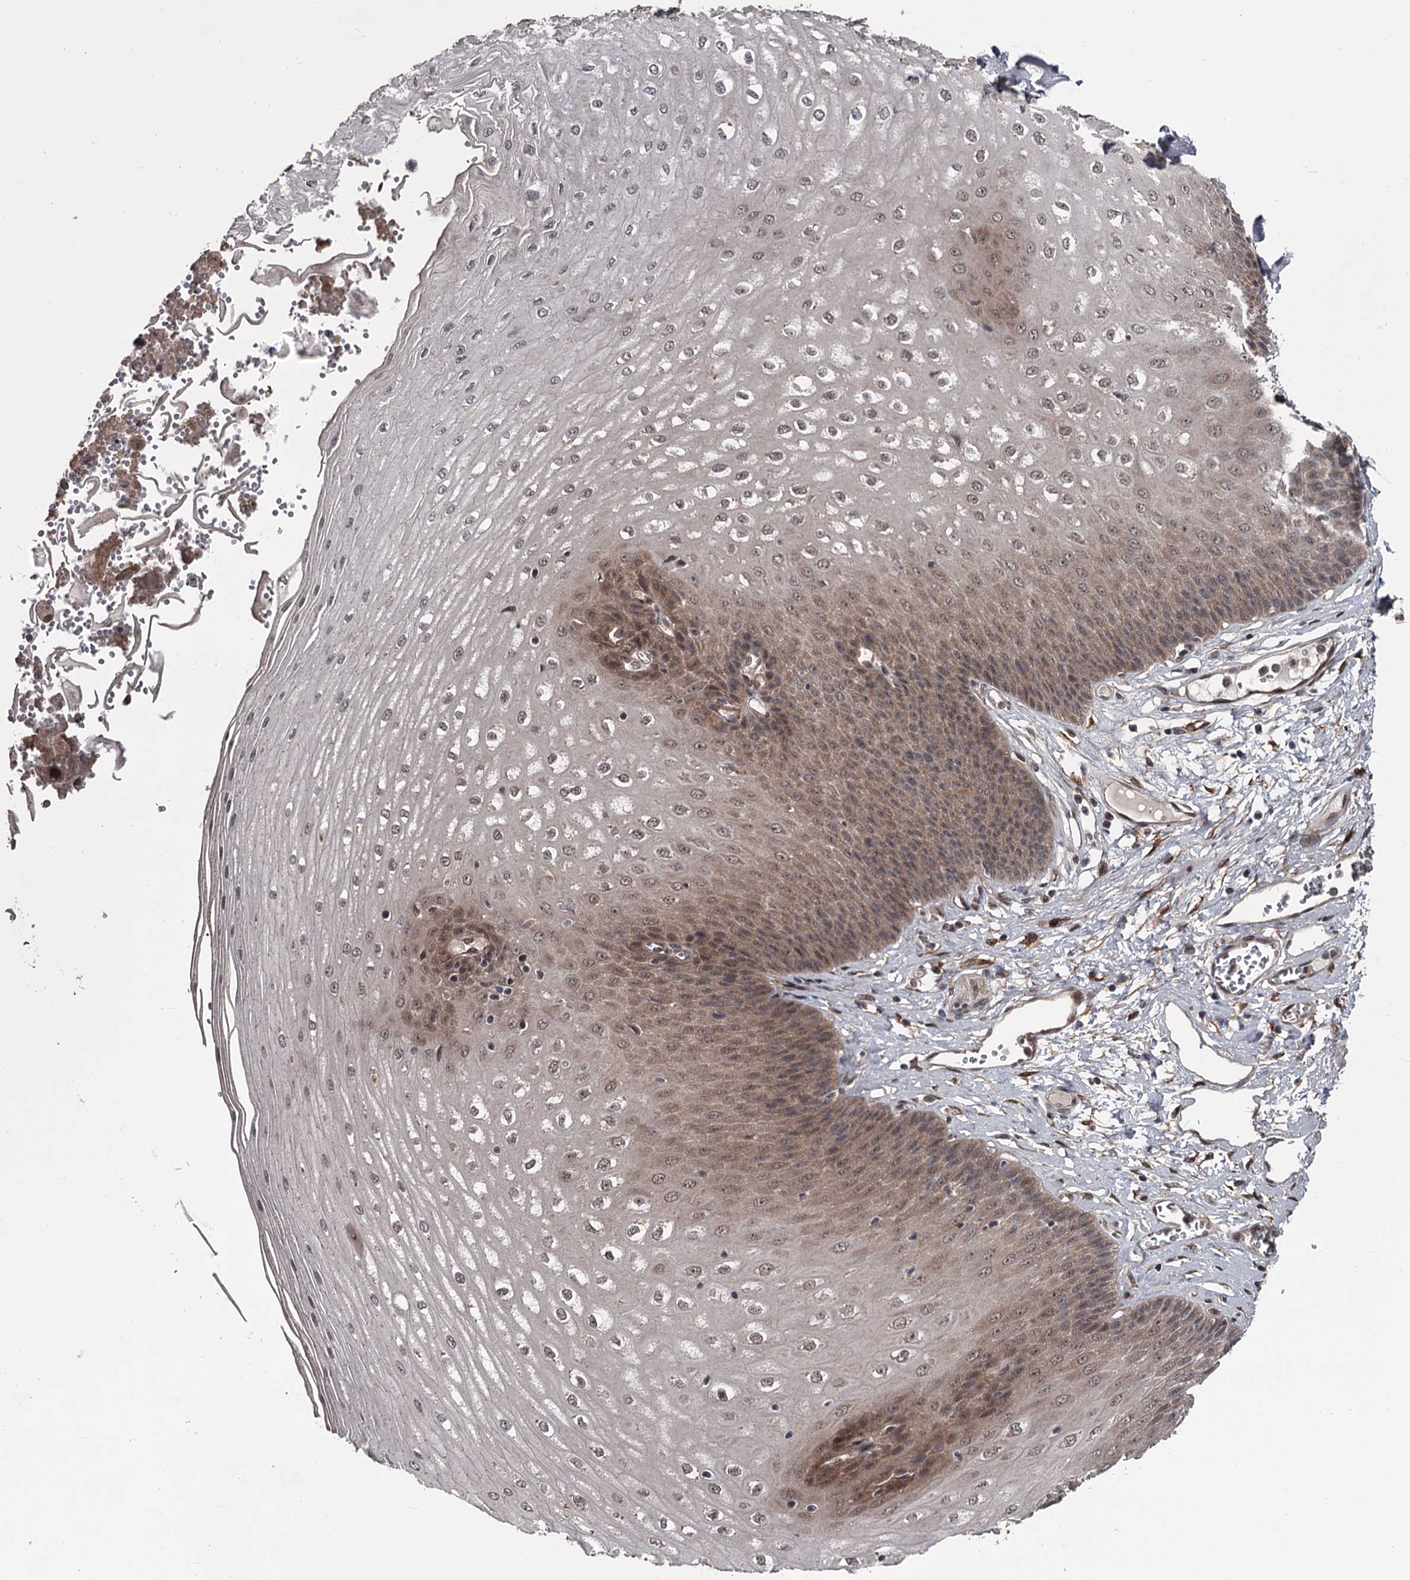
{"staining": {"intensity": "moderate", "quantity": "25%-75%", "location": "cytoplasmic/membranous,nuclear"}, "tissue": "esophagus", "cell_type": "Squamous epithelial cells", "image_type": "normal", "snomed": [{"axis": "morphology", "description": "Normal tissue, NOS"}, {"axis": "topography", "description": "Esophagus"}], "caption": "The histopathology image shows immunohistochemical staining of benign esophagus. There is moderate cytoplasmic/membranous,nuclear positivity is appreciated in about 25%-75% of squamous epithelial cells.", "gene": "CDC42EP2", "patient": {"sex": "male", "age": 60}}